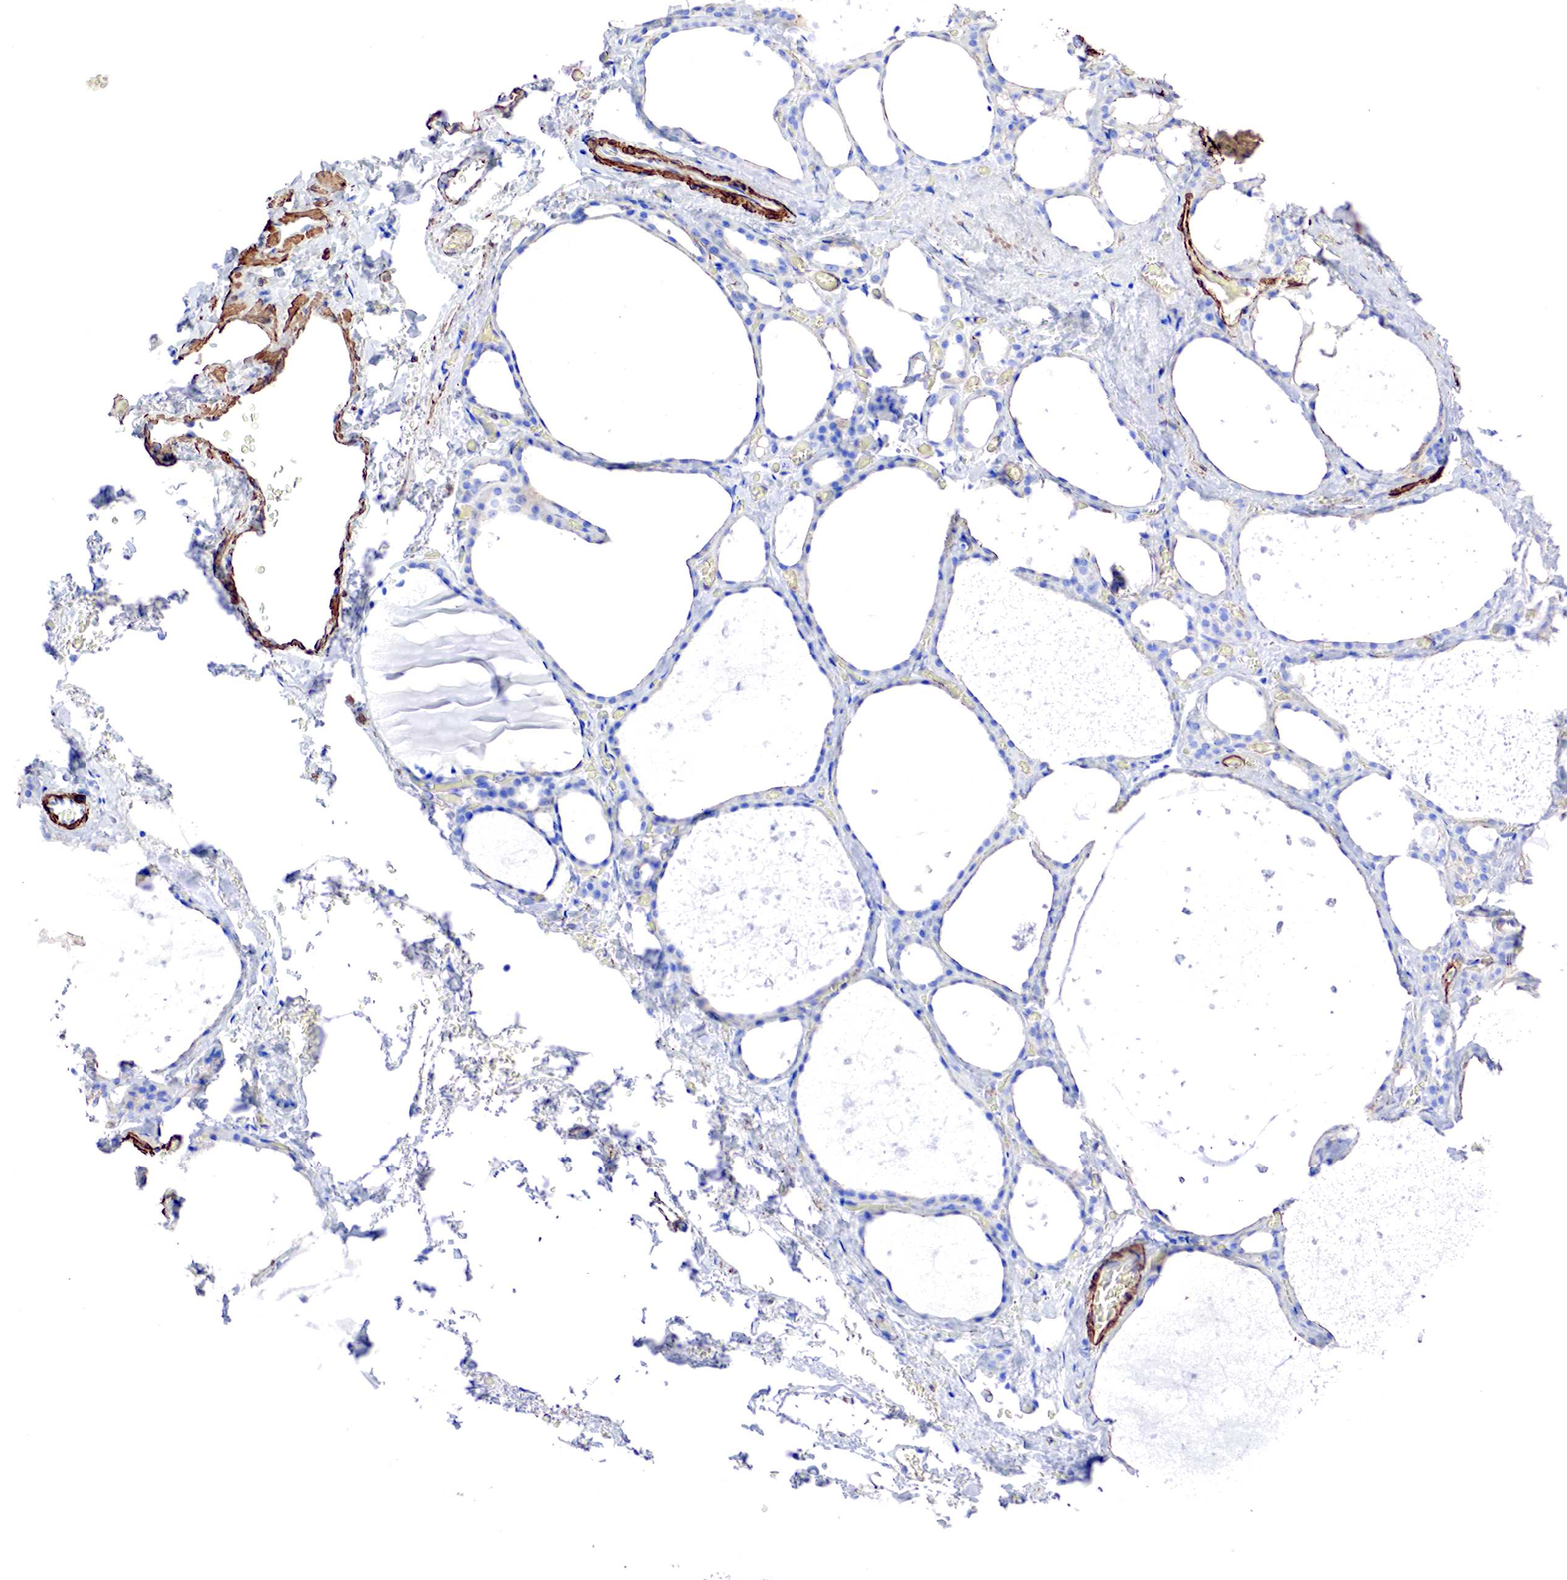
{"staining": {"intensity": "negative", "quantity": "none", "location": "none"}, "tissue": "thyroid gland", "cell_type": "Glandular cells", "image_type": "normal", "snomed": [{"axis": "morphology", "description": "Normal tissue, NOS"}, {"axis": "topography", "description": "Thyroid gland"}], "caption": "The IHC photomicrograph has no significant staining in glandular cells of thyroid gland.", "gene": "TPM1", "patient": {"sex": "male", "age": 76}}